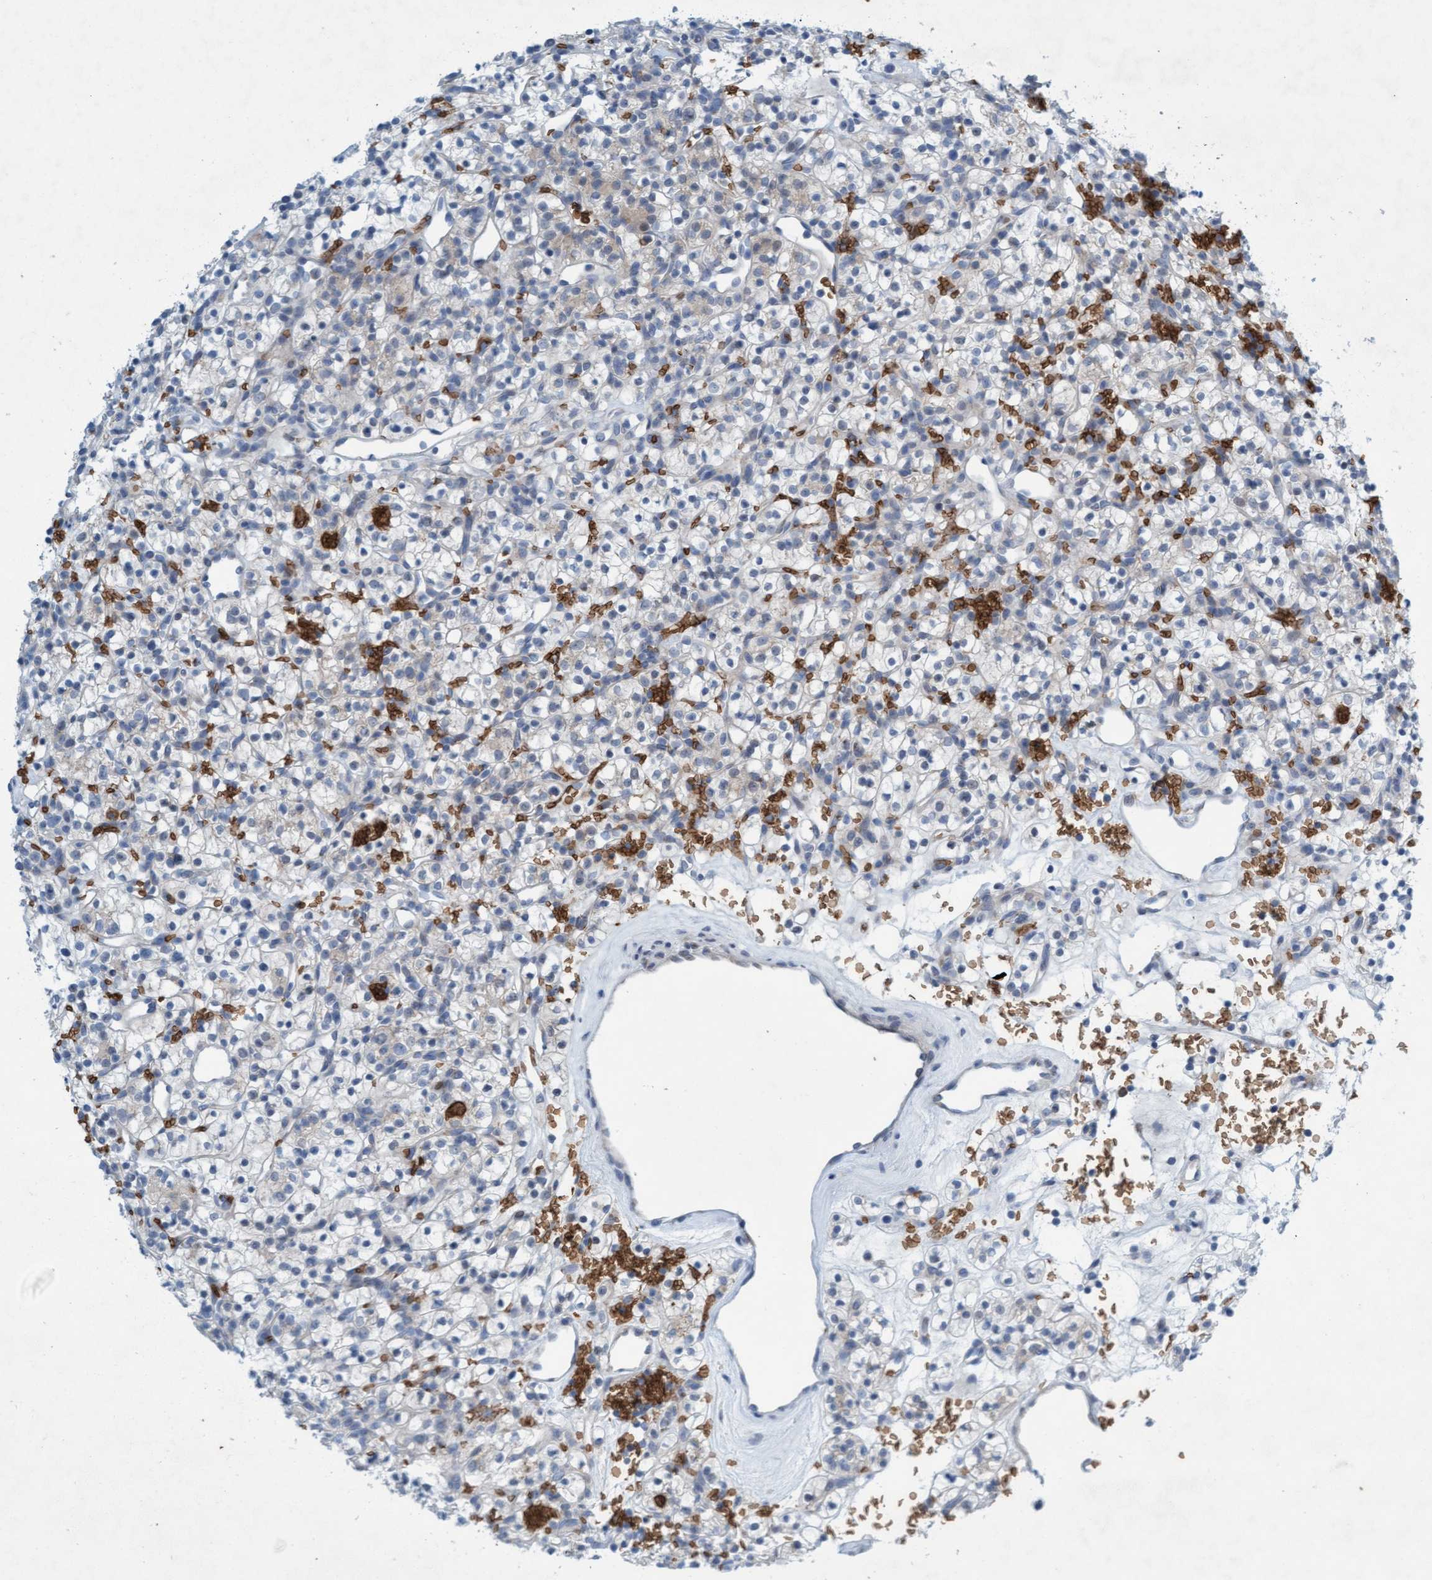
{"staining": {"intensity": "weak", "quantity": "<25%", "location": "cytoplasmic/membranous"}, "tissue": "renal cancer", "cell_type": "Tumor cells", "image_type": "cancer", "snomed": [{"axis": "morphology", "description": "Adenocarcinoma, NOS"}, {"axis": "topography", "description": "Kidney"}], "caption": "The micrograph shows no staining of tumor cells in renal cancer.", "gene": "SPEM2", "patient": {"sex": "female", "age": 57}}